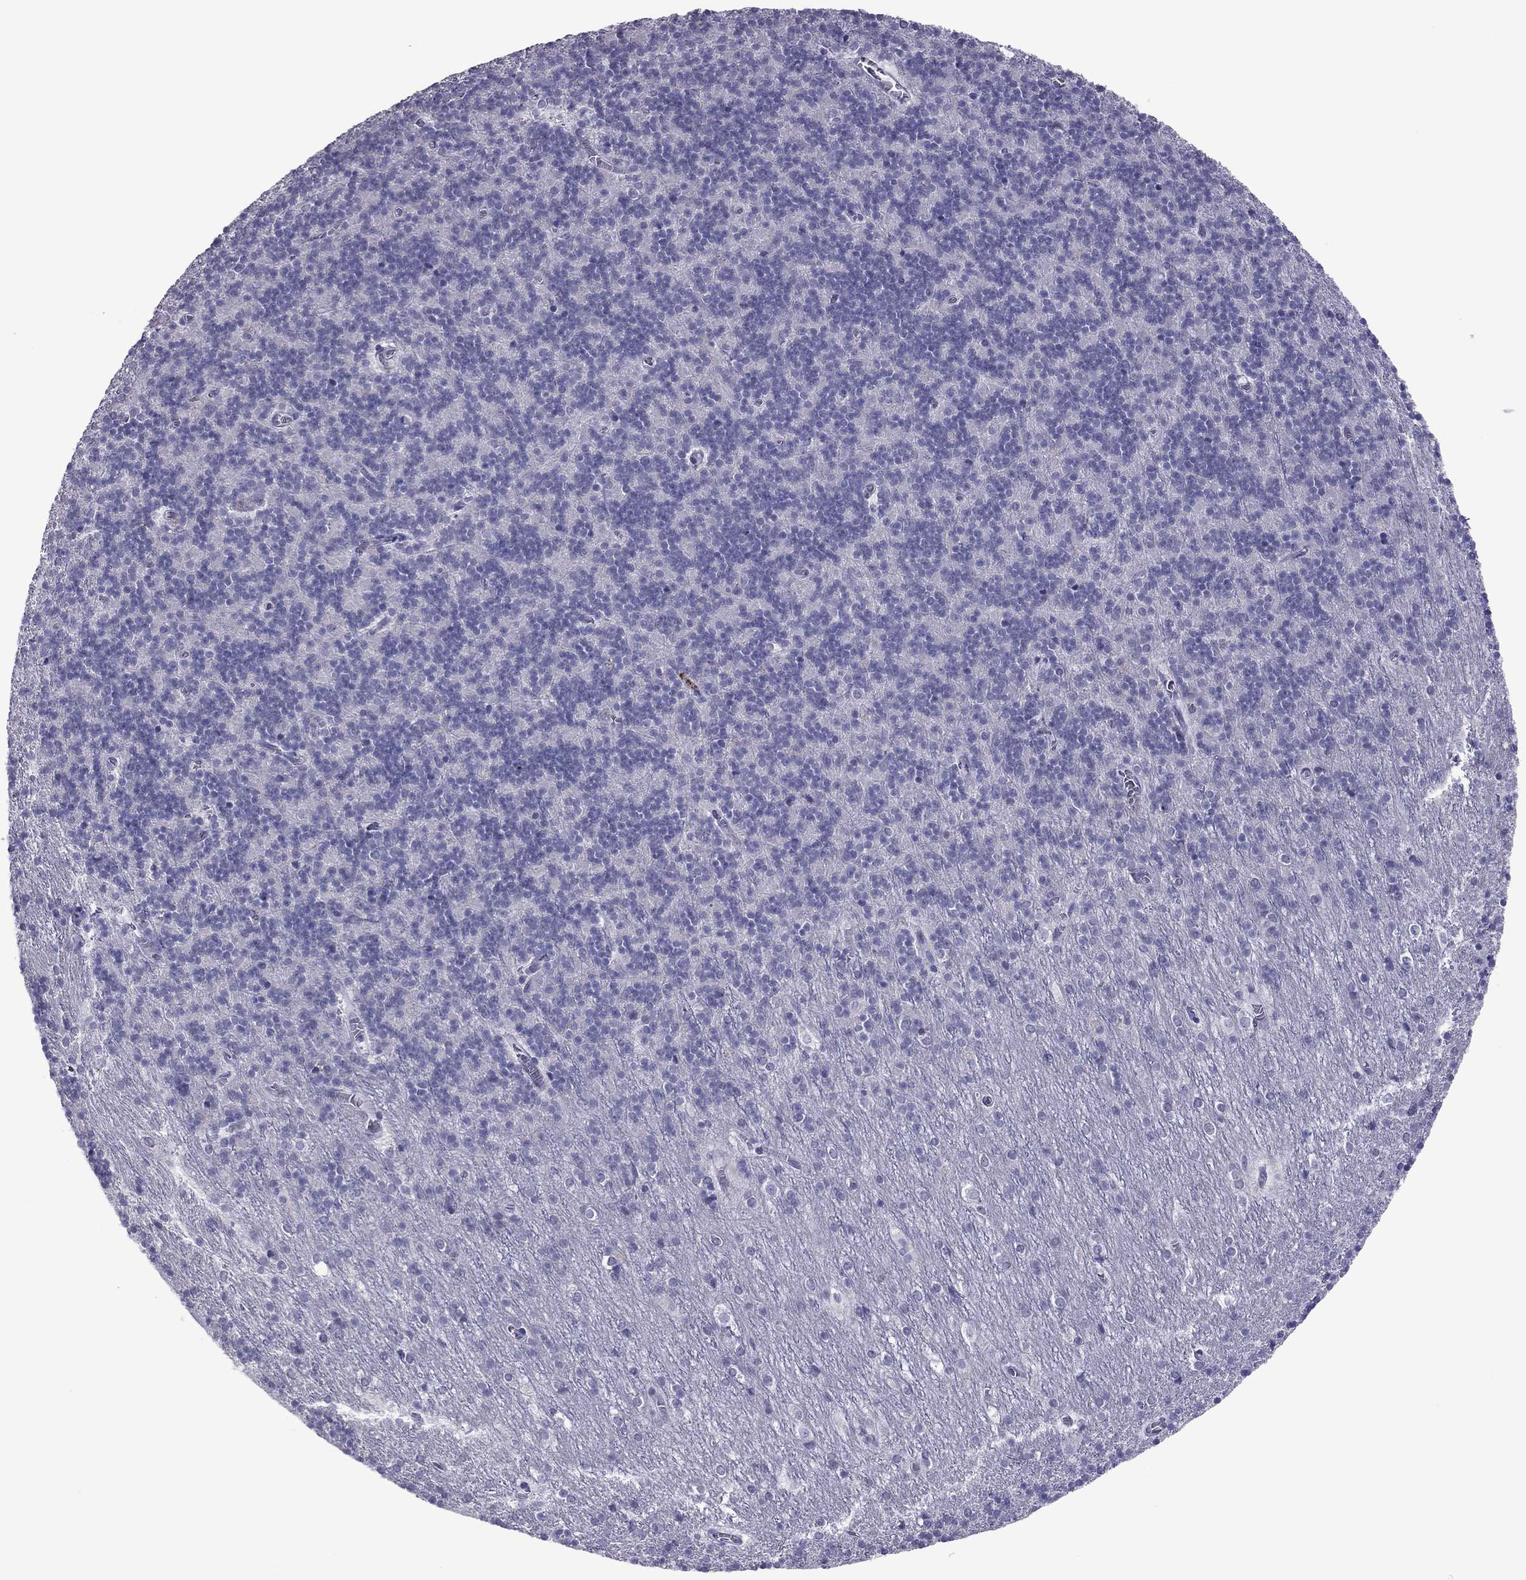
{"staining": {"intensity": "negative", "quantity": "none", "location": "none"}, "tissue": "cerebellum", "cell_type": "Cells in granular layer", "image_type": "normal", "snomed": [{"axis": "morphology", "description": "Normal tissue, NOS"}, {"axis": "topography", "description": "Cerebellum"}], "caption": "Cells in granular layer show no significant protein positivity in unremarkable cerebellum. Brightfield microscopy of IHC stained with DAB (brown) and hematoxylin (blue), captured at high magnification.", "gene": "CCL27", "patient": {"sex": "male", "age": 70}}